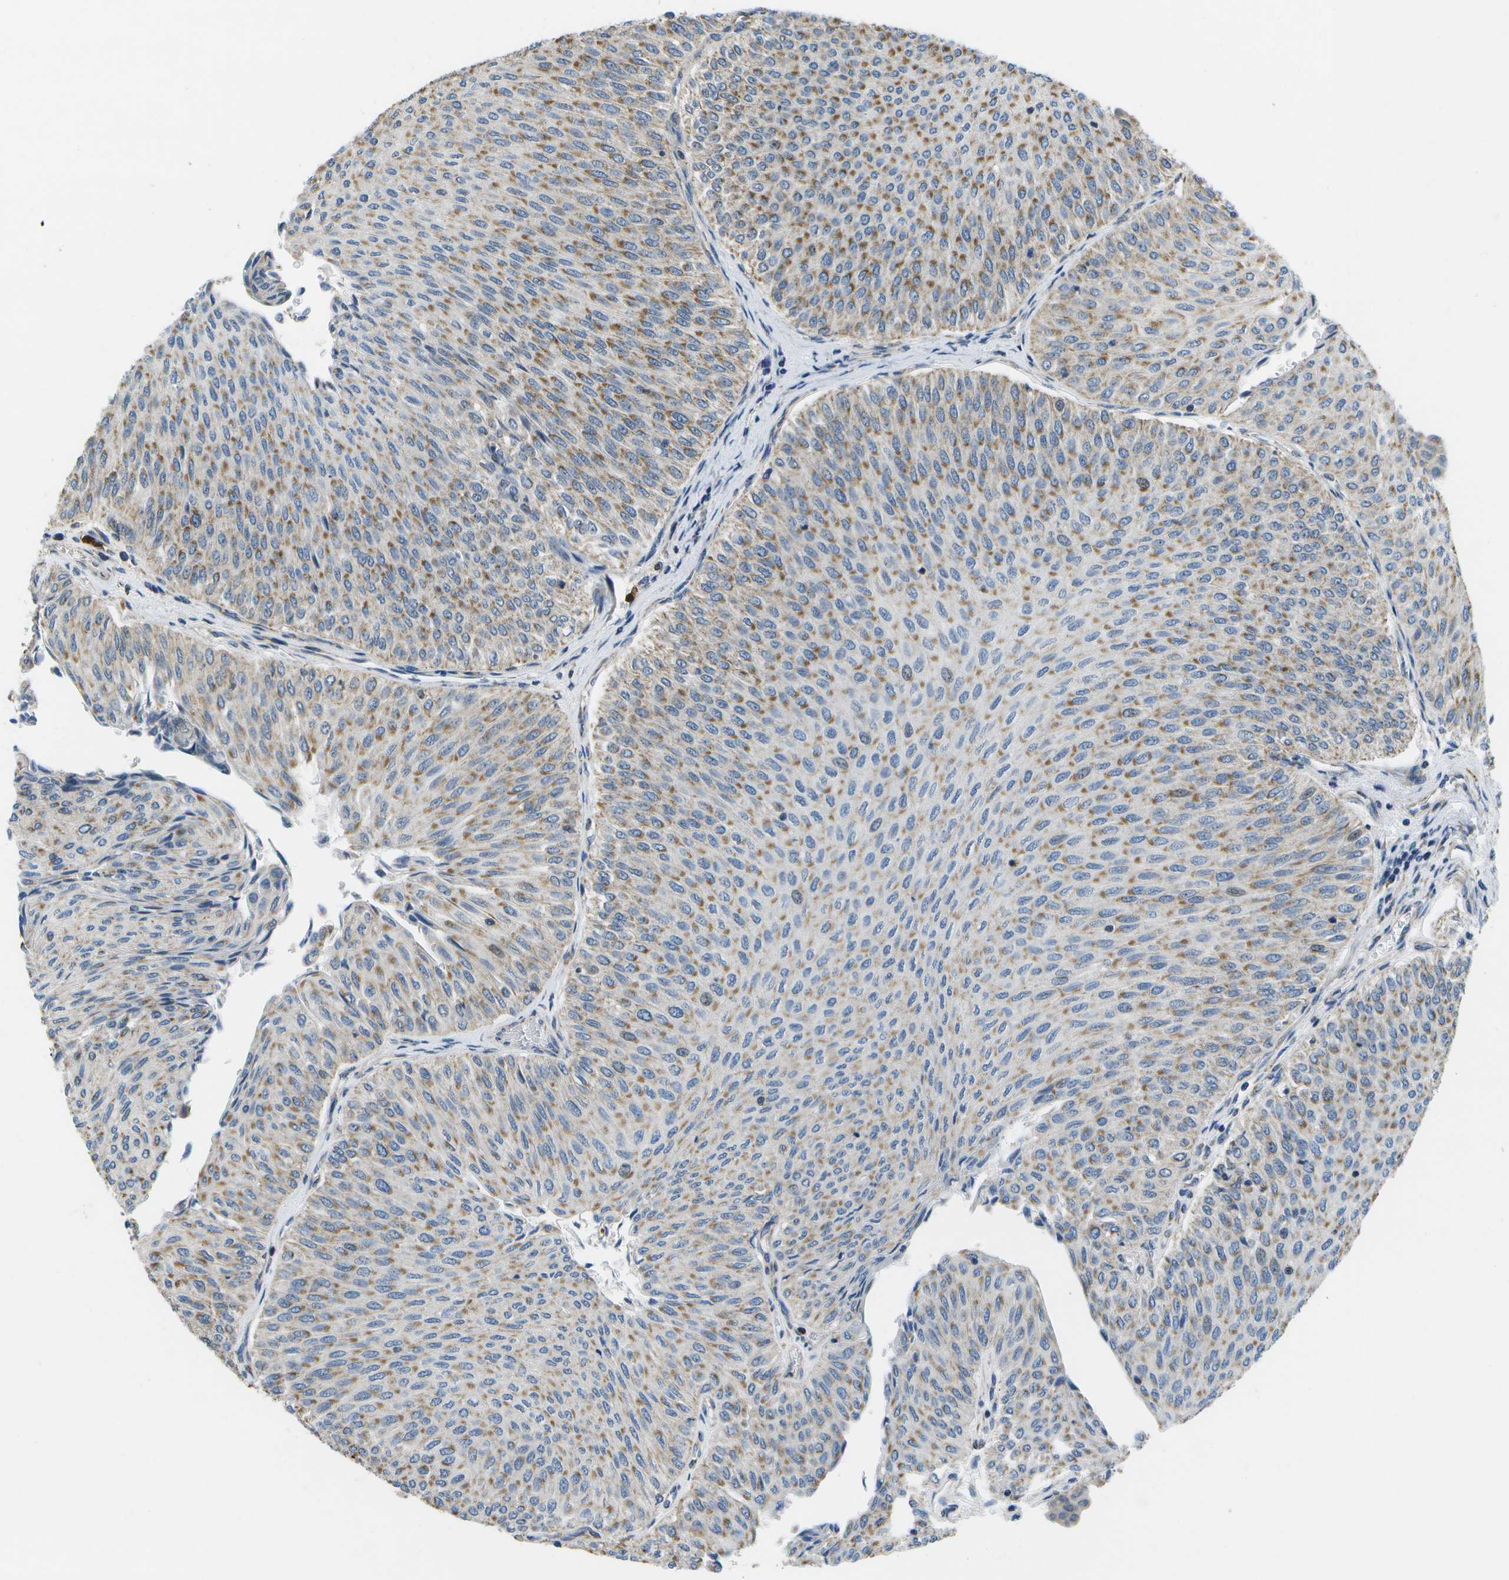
{"staining": {"intensity": "moderate", "quantity": ">75%", "location": "cytoplasmic/membranous"}, "tissue": "urothelial cancer", "cell_type": "Tumor cells", "image_type": "cancer", "snomed": [{"axis": "morphology", "description": "Urothelial carcinoma, Low grade"}, {"axis": "topography", "description": "Urinary bladder"}], "caption": "Immunohistochemical staining of human urothelial cancer reveals medium levels of moderate cytoplasmic/membranous protein positivity in approximately >75% of tumor cells.", "gene": "GALNT15", "patient": {"sex": "male", "age": 78}}